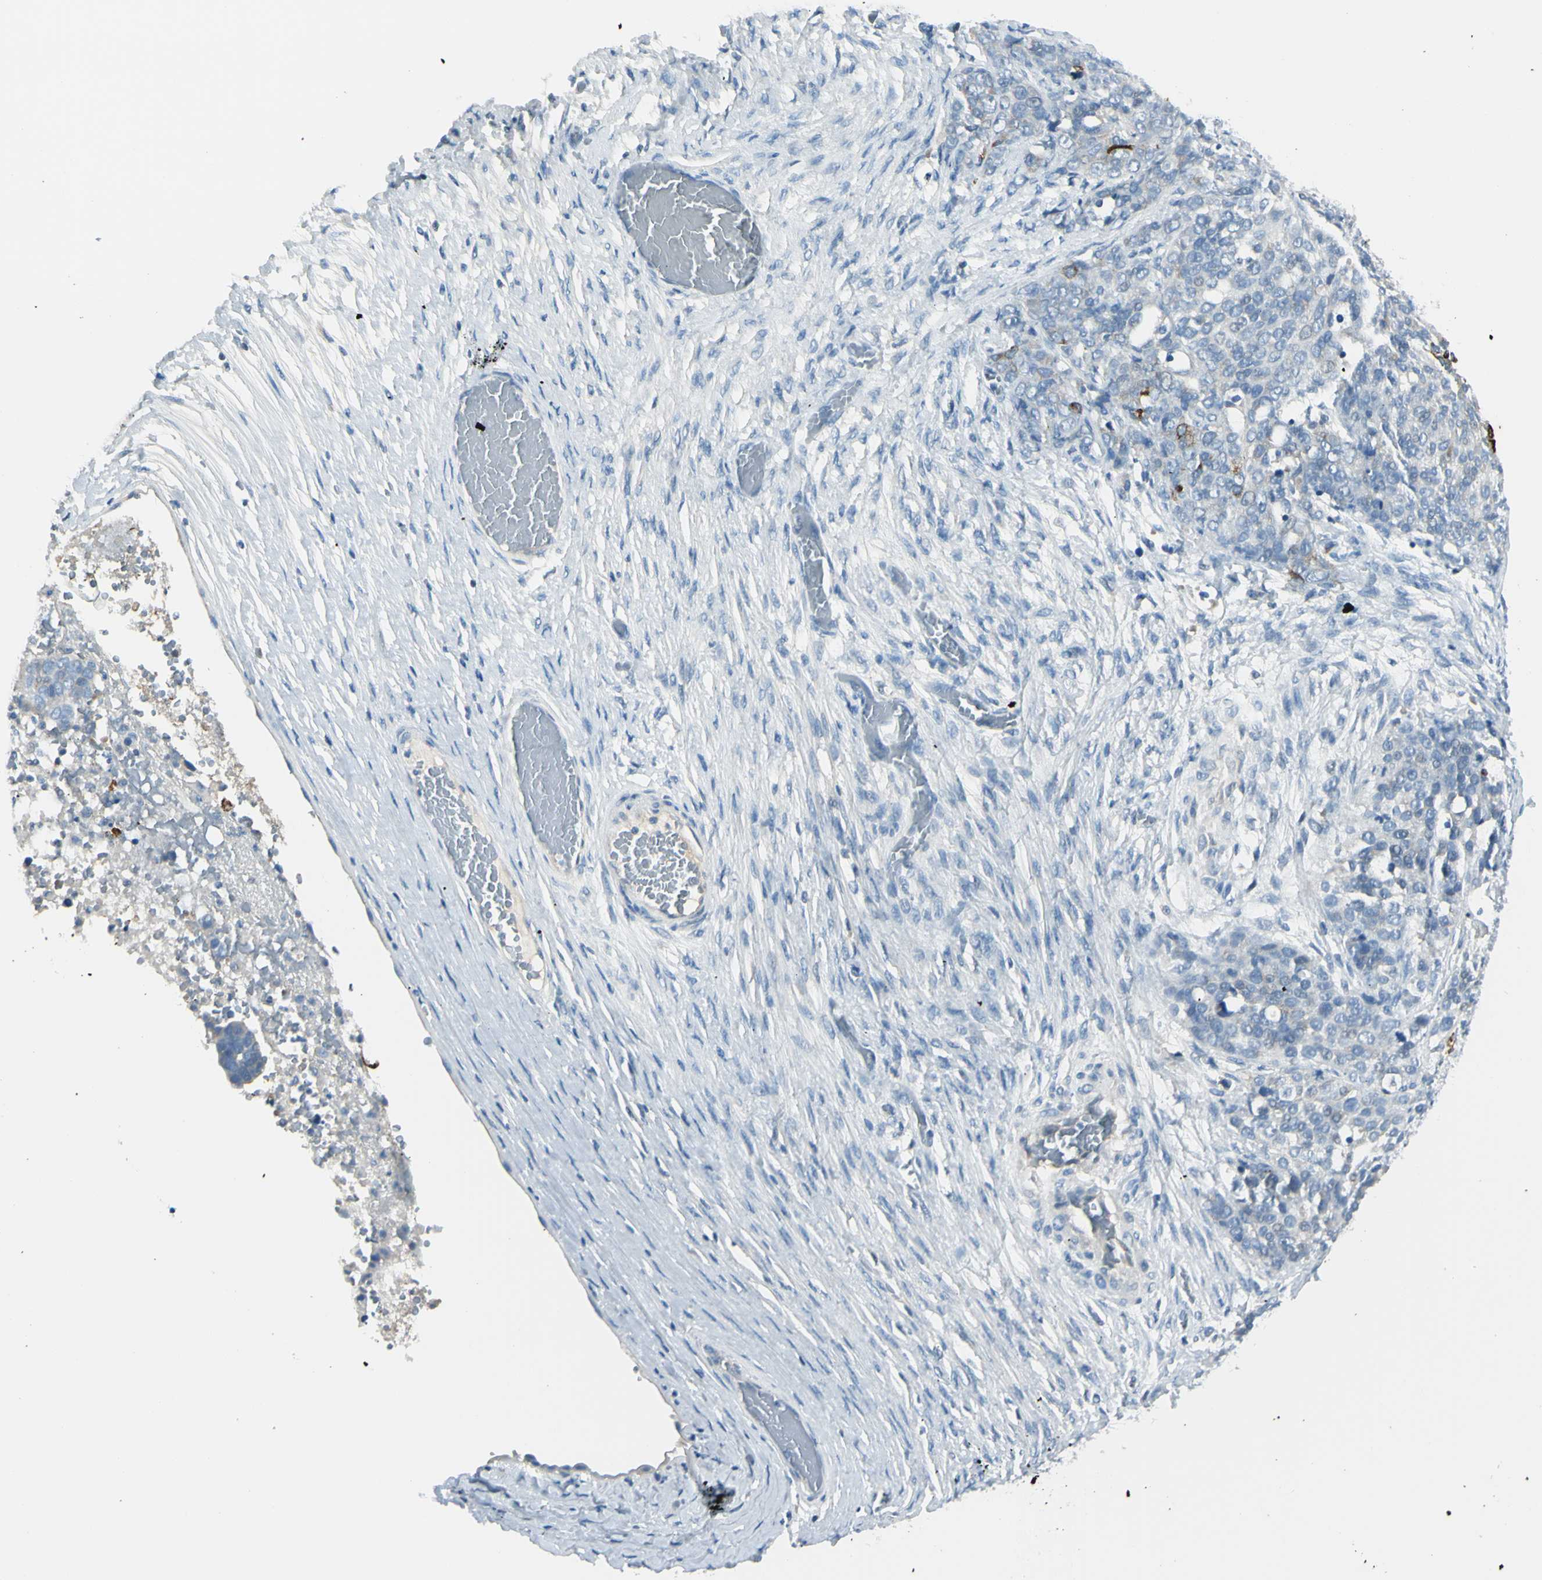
{"staining": {"intensity": "strong", "quantity": "<25%", "location": "cytoplasmic/membranous"}, "tissue": "ovarian cancer", "cell_type": "Tumor cells", "image_type": "cancer", "snomed": [{"axis": "morphology", "description": "Cystadenocarcinoma, serous, NOS"}, {"axis": "topography", "description": "Ovary"}], "caption": "Tumor cells exhibit medium levels of strong cytoplasmic/membranous expression in about <25% of cells in human ovarian cancer (serous cystadenocarcinoma). (DAB (3,3'-diaminobenzidine) IHC with brightfield microscopy, high magnification).", "gene": "DLG4", "patient": {"sex": "female", "age": 44}}